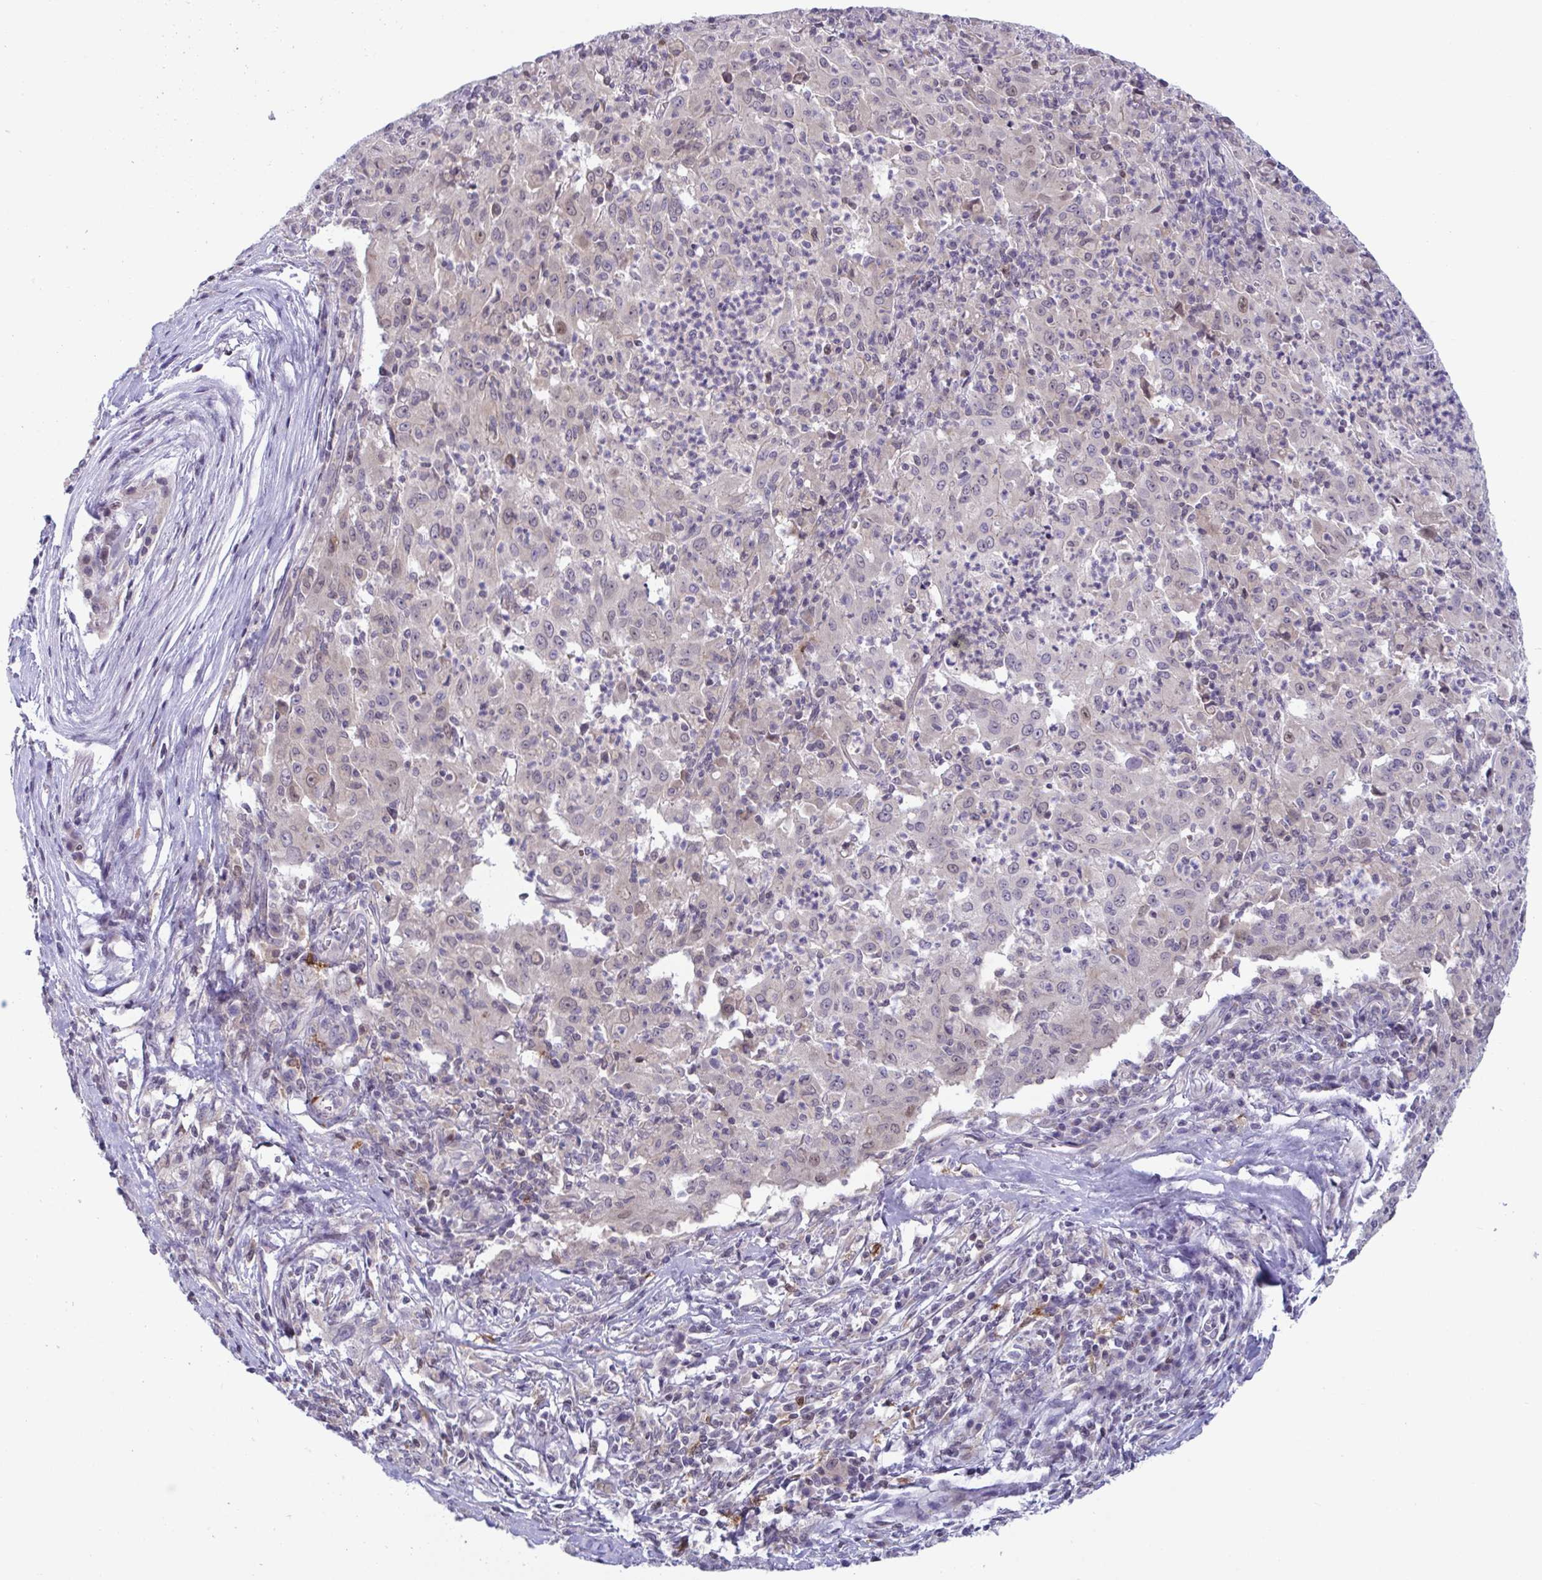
{"staining": {"intensity": "negative", "quantity": "none", "location": "none"}, "tissue": "pancreatic cancer", "cell_type": "Tumor cells", "image_type": "cancer", "snomed": [{"axis": "morphology", "description": "Adenocarcinoma, NOS"}, {"axis": "topography", "description": "Pancreas"}], "caption": "Tumor cells are negative for brown protein staining in adenocarcinoma (pancreatic).", "gene": "SNX11", "patient": {"sex": "male", "age": 63}}